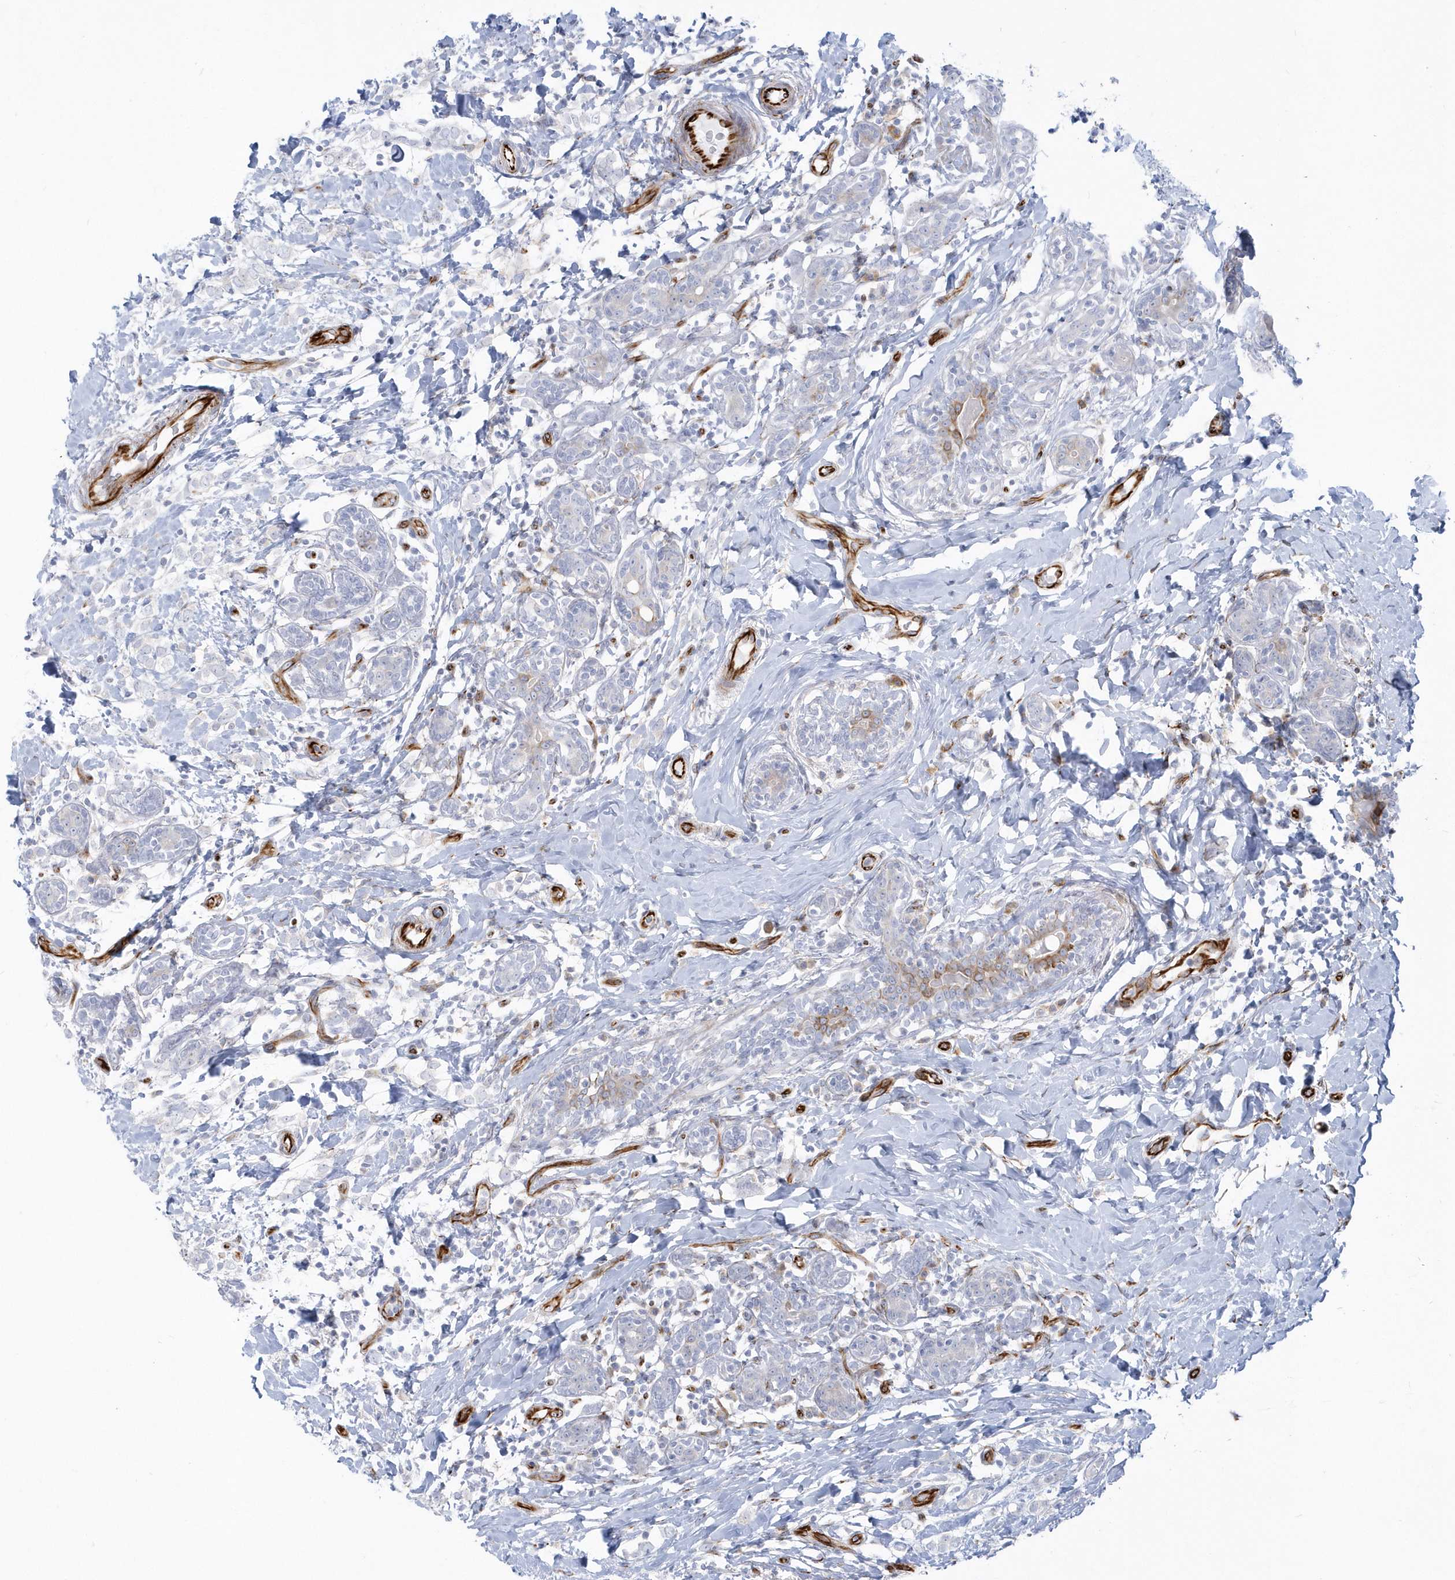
{"staining": {"intensity": "negative", "quantity": "none", "location": "none"}, "tissue": "breast cancer", "cell_type": "Tumor cells", "image_type": "cancer", "snomed": [{"axis": "morphology", "description": "Normal tissue, NOS"}, {"axis": "morphology", "description": "Lobular carcinoma"}, {"axis": "topography", "description": "Breast"}], "caption": "An IHC micrograph of breast cancer is shown. There is no staining in tumor cells of breast cancer.", "gene": "PPIL6", "patient": {"sex": "female", "age": 47}}